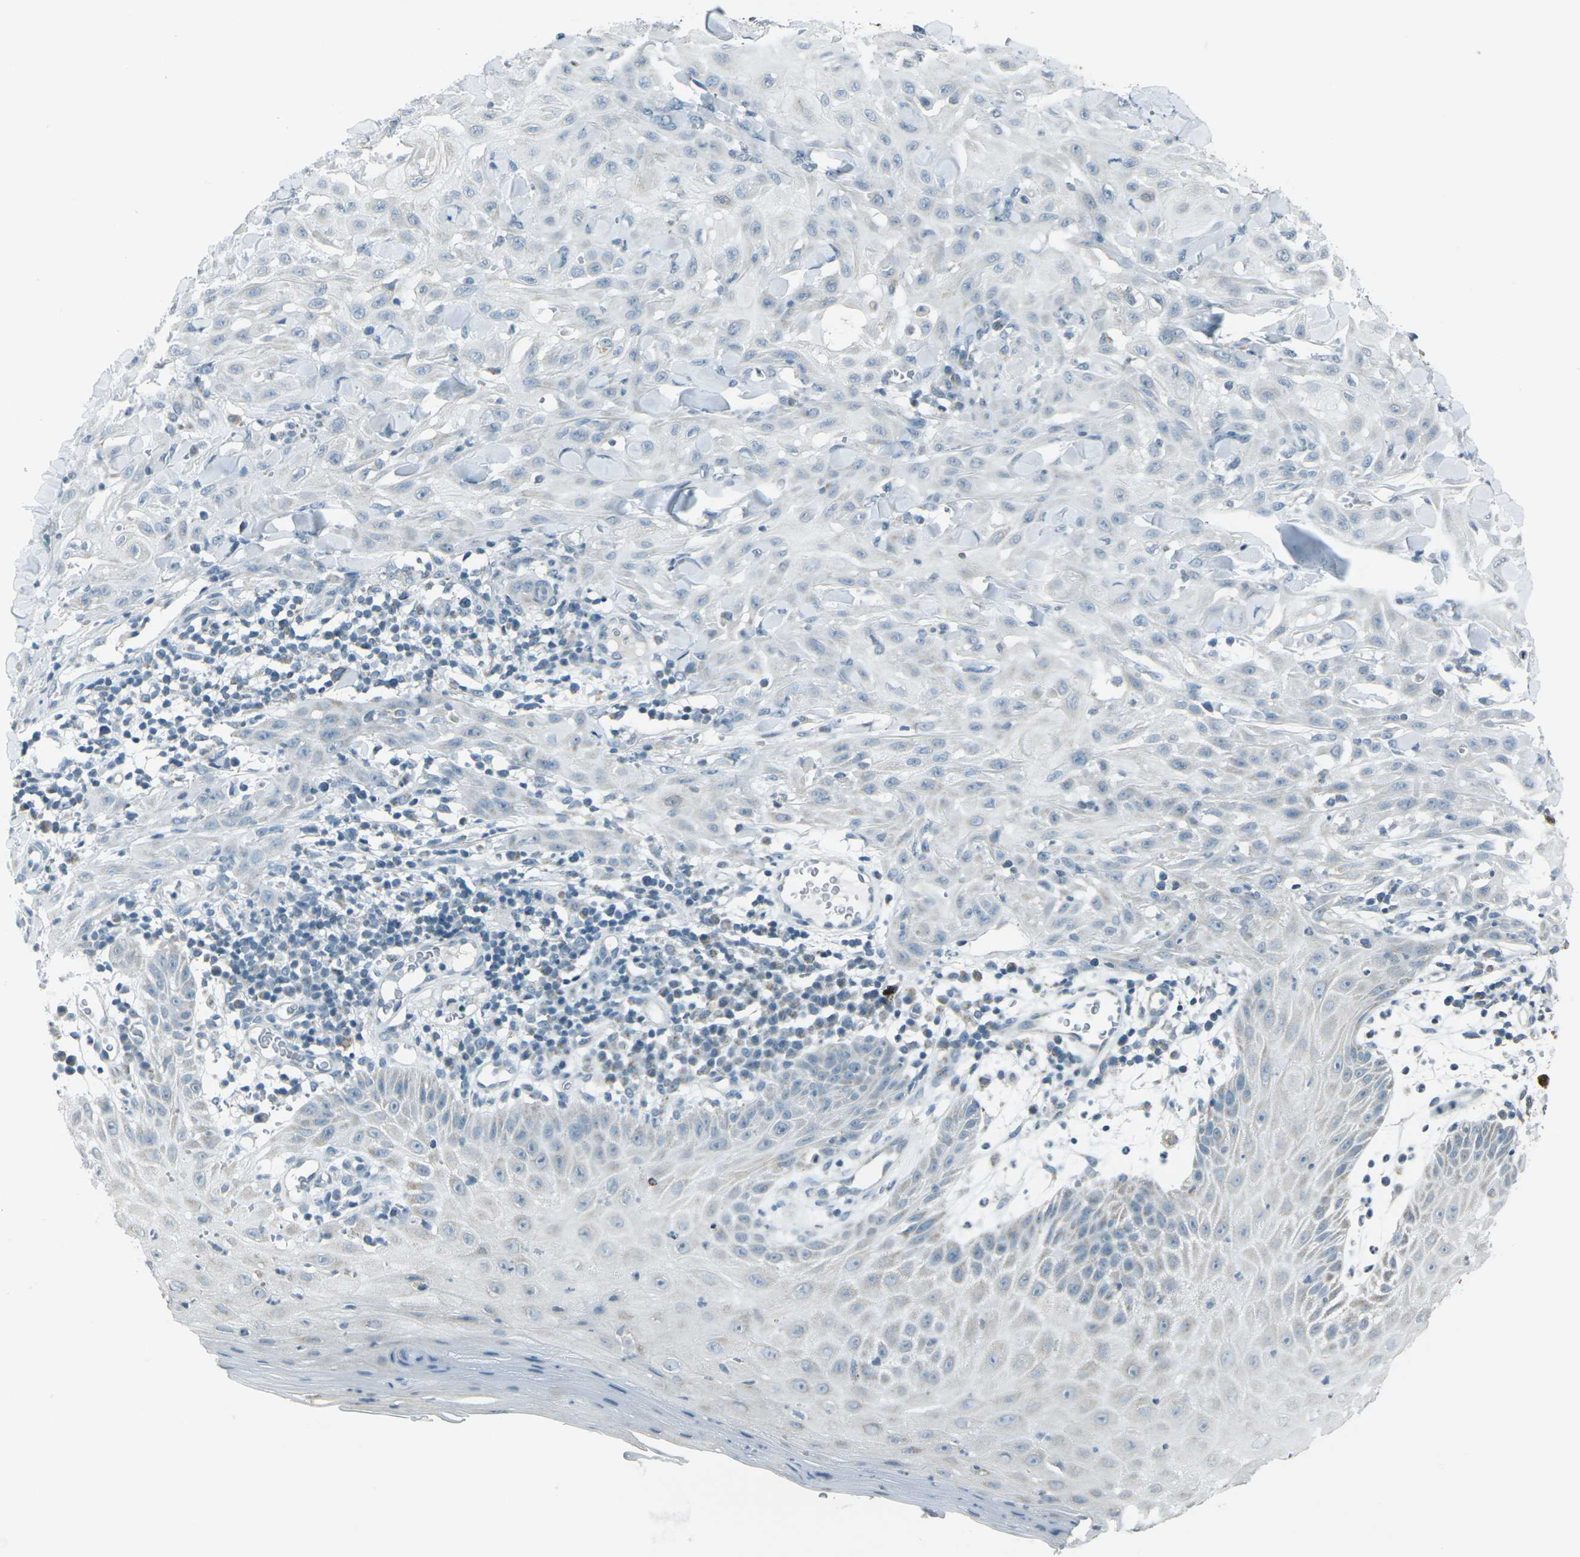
{"staining": {"intensity": "negative", "quantity": "none", "location": "none"}, "tissue": "skin cancer", "cell_type": "Tumor cells", "image_type": "cancer", "snomed": [{"axis": "morphology", "description": "Squamous cell carcinoma, NOS"}, {"axis": "topography", "description": "Skin"}], "caption": "A photomicrograph of skin cancer stained for a protein demonstrates no brown staining in tumor cells. (Brightfield microscopy of DAB (3,3'-diaminobenzidine) immunohistochemistry at high magnification).", "gene": "H2BC1", "patient": {"sex": "male", "age": 24}}